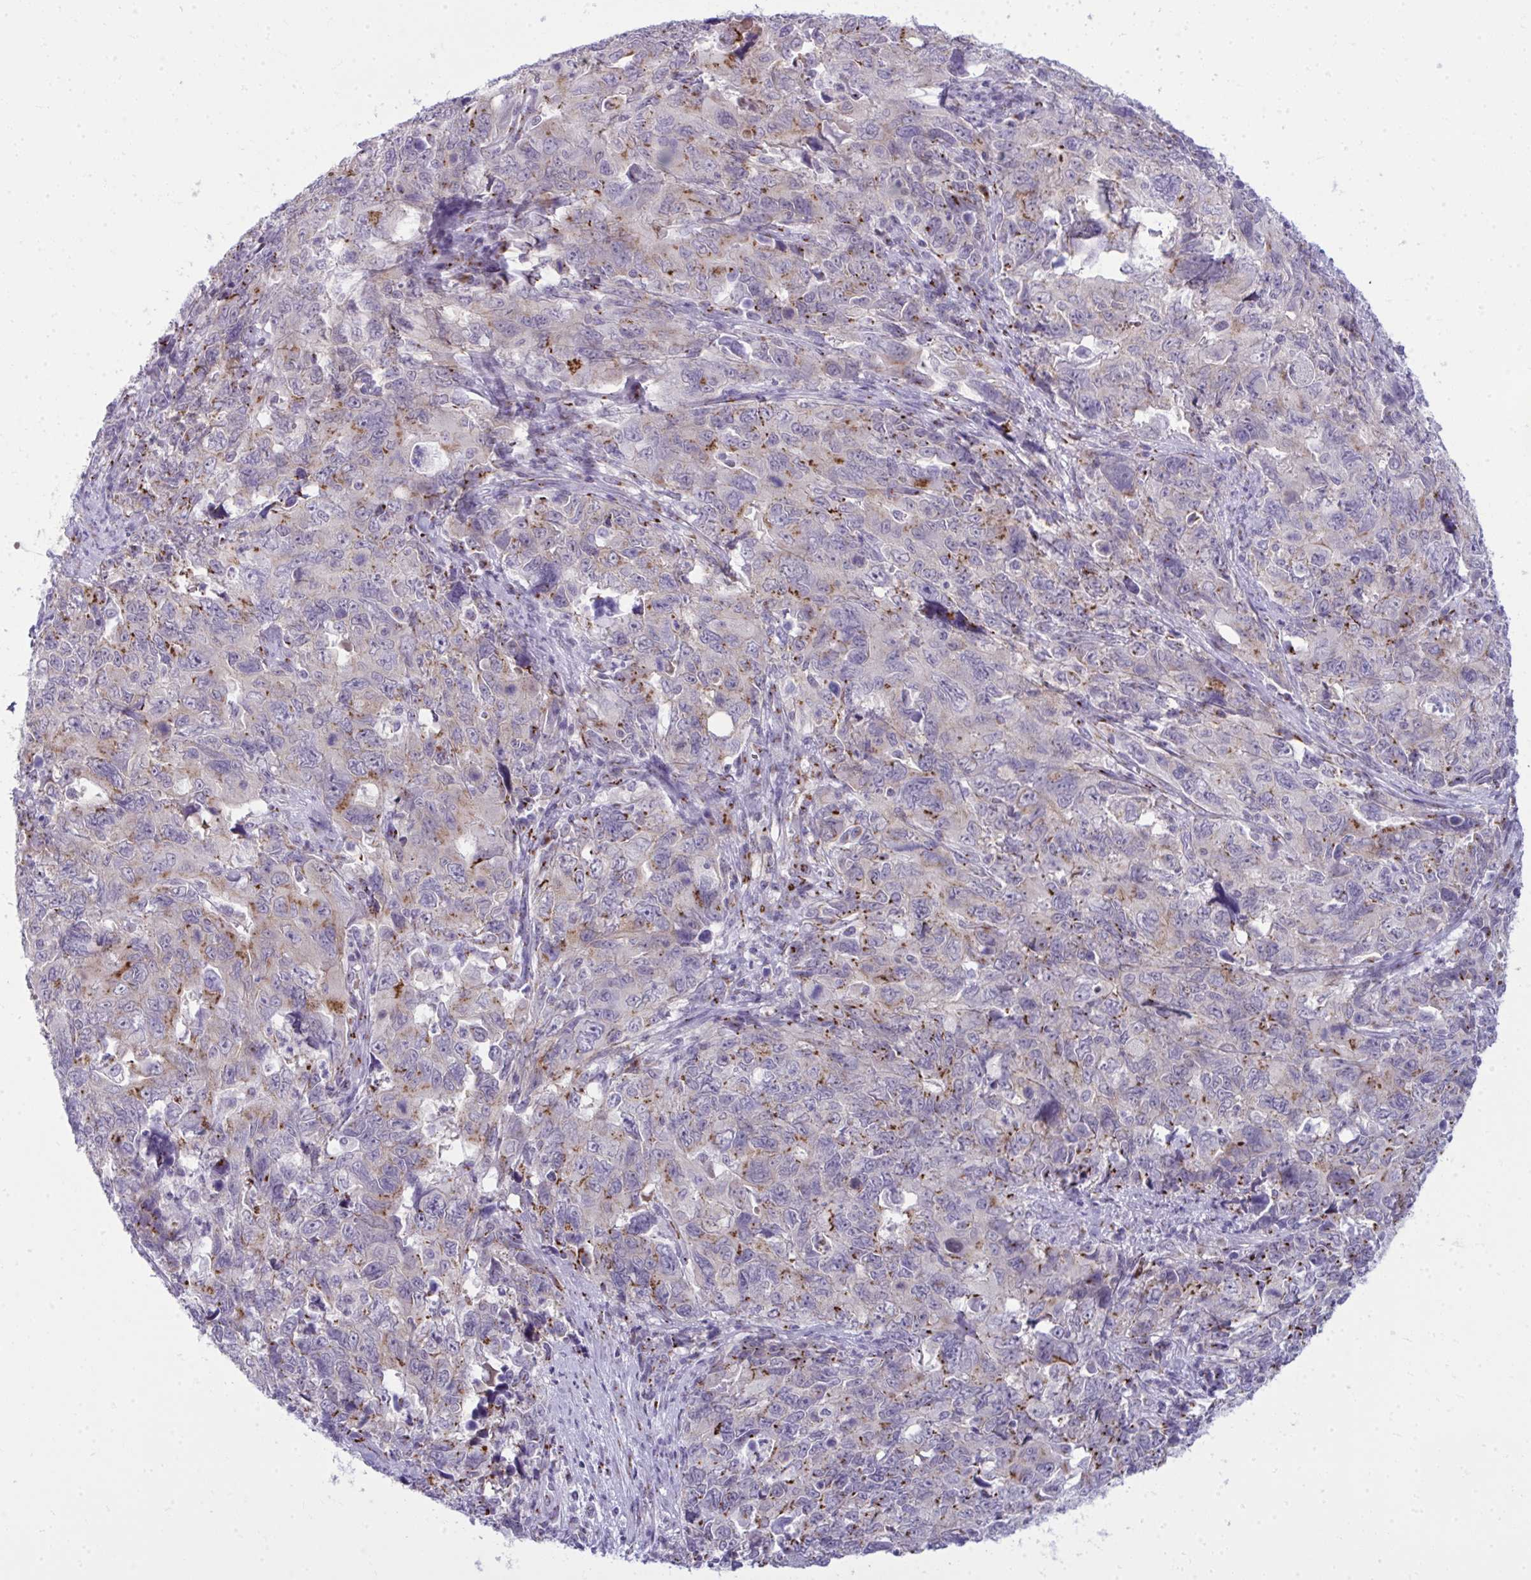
{"staining": {"intensity": "moderate", "quantity": "<25%", "location": "cytoplasmic/membranous"}, "tissue": "cervical cancer", "cell_type": "Tumor cells", "image_type": "cancer", "snomed": [{"axis": "morphology", "description": "Adenocarcinoma, NOS"}, {"axis": "topography", "description": "Cervix"}], "caption": "This is a micrograph of immunohistochemistry staining of adenocarcinoma (cervical), which shows moderate positivity in the cytoplasmic/membranous of tumor cells.", "gene": "DTX4", "patient": {"sex": "female", "age": 63}}